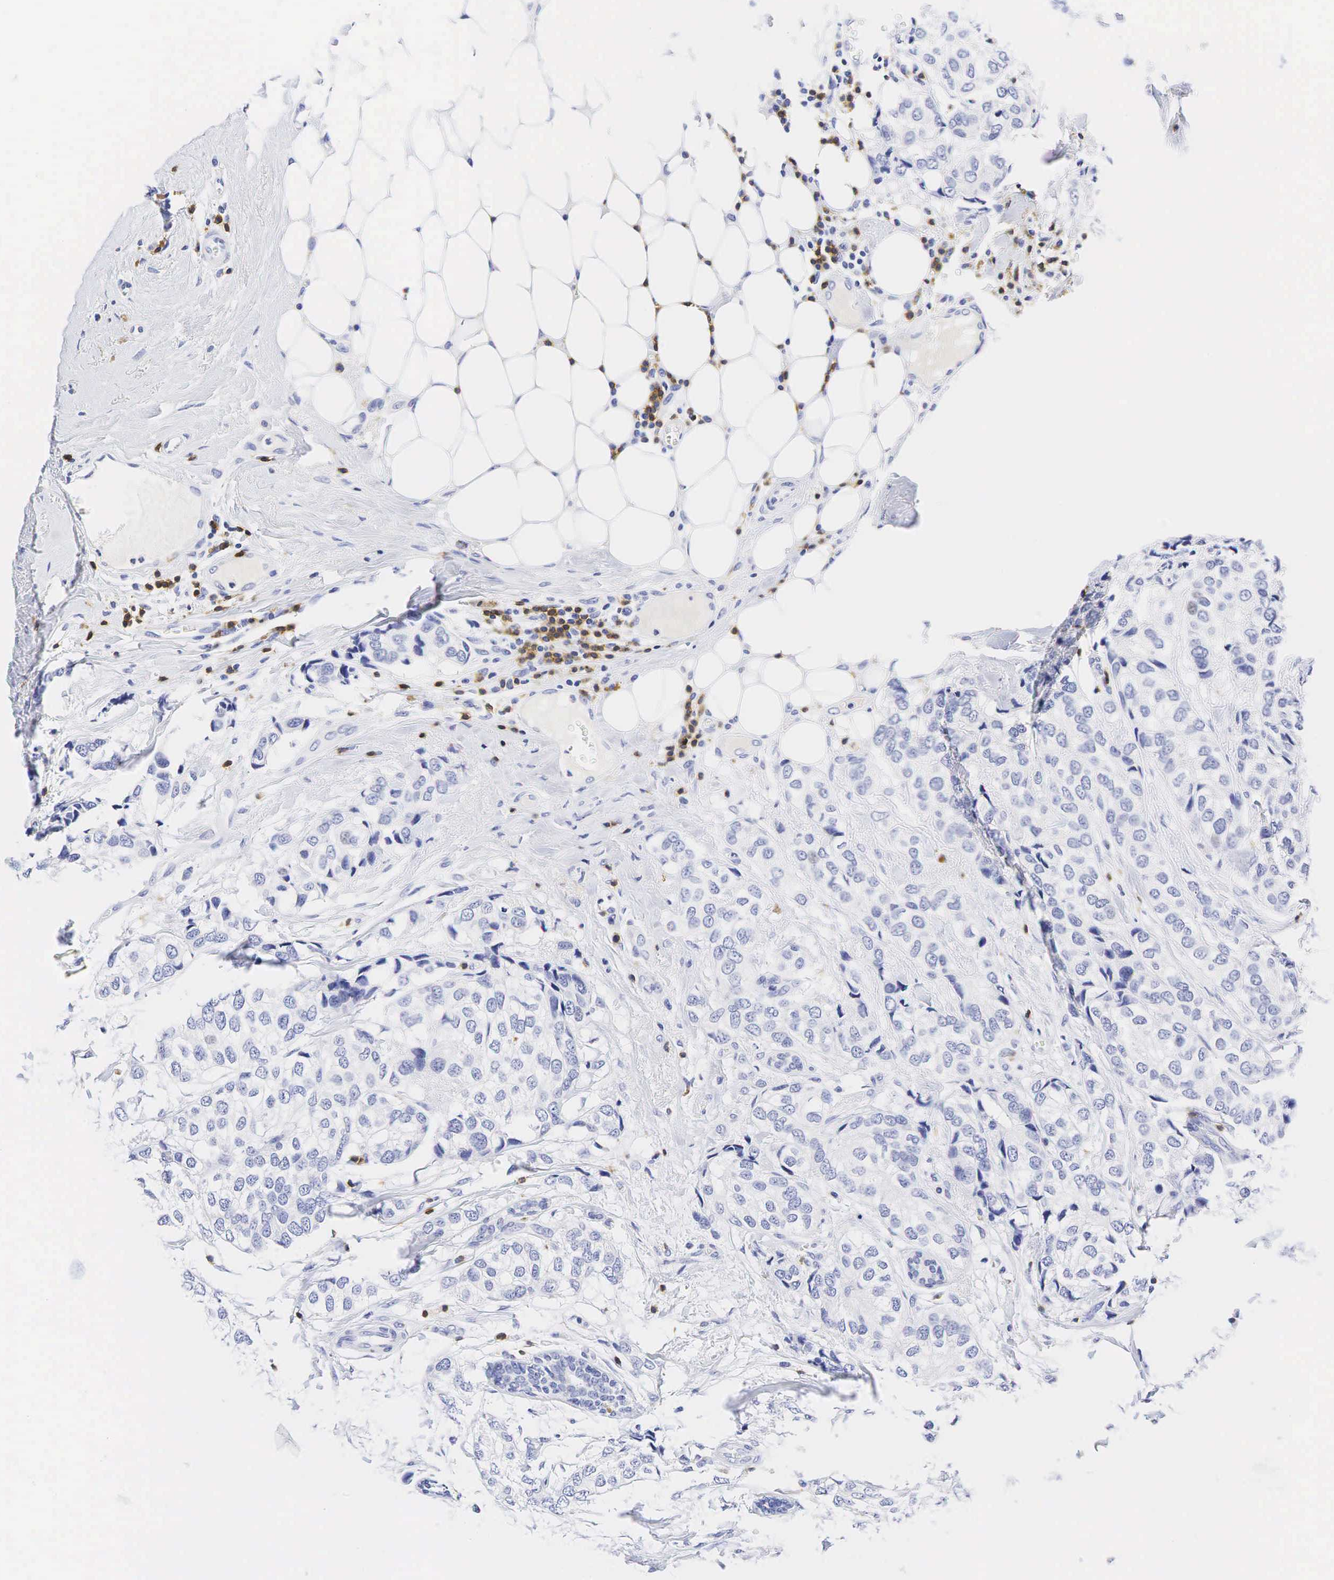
{"staining": {"intensity": "negative", "quantity": "none", "location": "none"}, "tissue": "breast cancer", "cell_type": "Tumor cells", "image_type": "cancer", "snomed": [{"axis": "morphology", "description": "Duct carcinoma"}, {"axis": "topography", "description": "Breast"}], "caption": "High magnification brightfield microscopy of breast infiltrating ductal carcinoma stained with DAB (3,3'-diaminobenzidine) (brown) and counterstained with hematoxylin (blue): tumor cells show no significant expression.", "gene": "CD3E", "patient": {"sex": "female", "age": 68}}